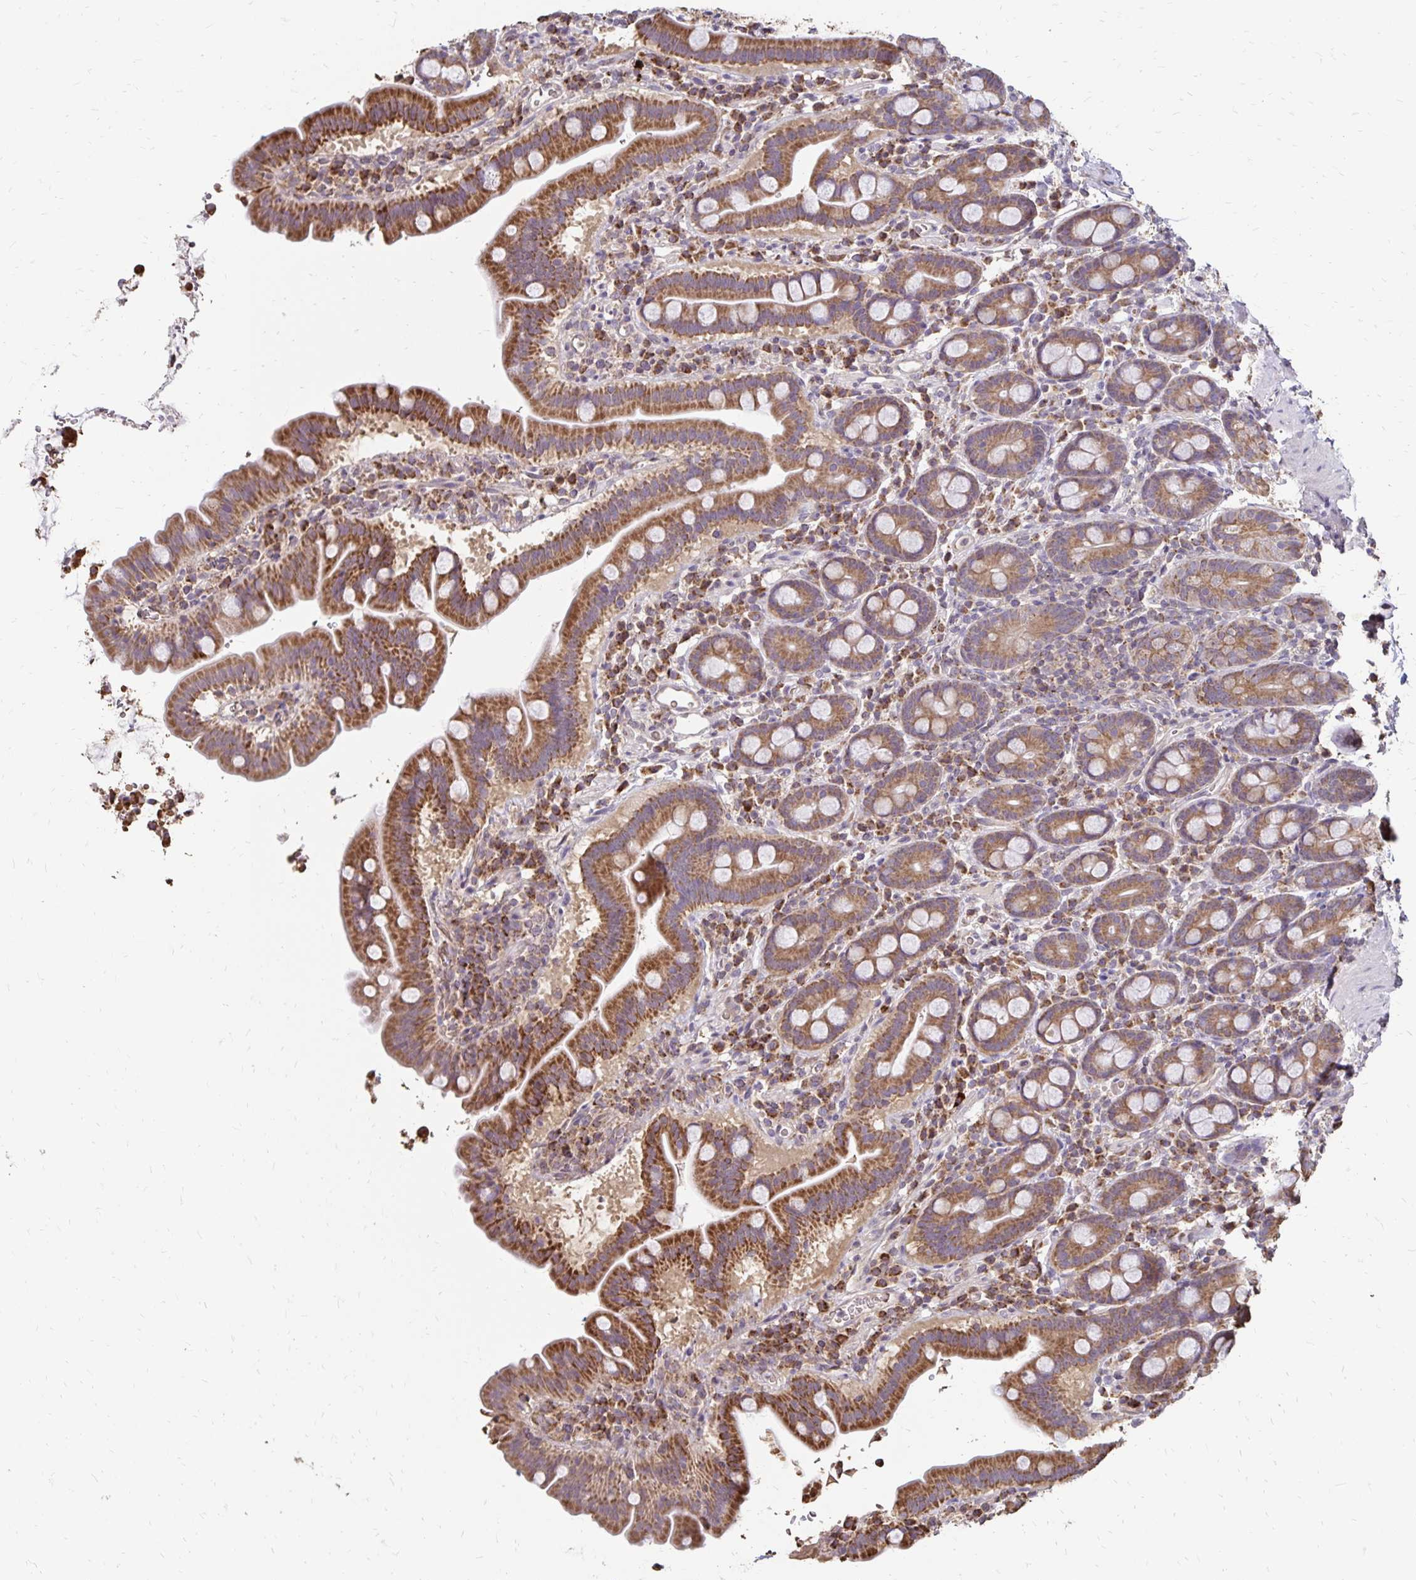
{"staining": {"intensity": "moderate", "quantity": ">75%", "location": "cytoplasmic/membranous"}, "tissue": "small intestine", "cell_type": "Glandular cells", "image_type": "normal", "snomed": [{"axis": "morphology", "description": "Normal tissue, NOS"}, {"axis": "topography", "description": "Small intestine"}], "caption": "Small intestine stained with a brown dye demonstrates moderate cytoplasmic/membranous positive positivity in about >75% of glandular cells.", "gene": "EMC10", "patient": {"sex": "male", "age": 26}}